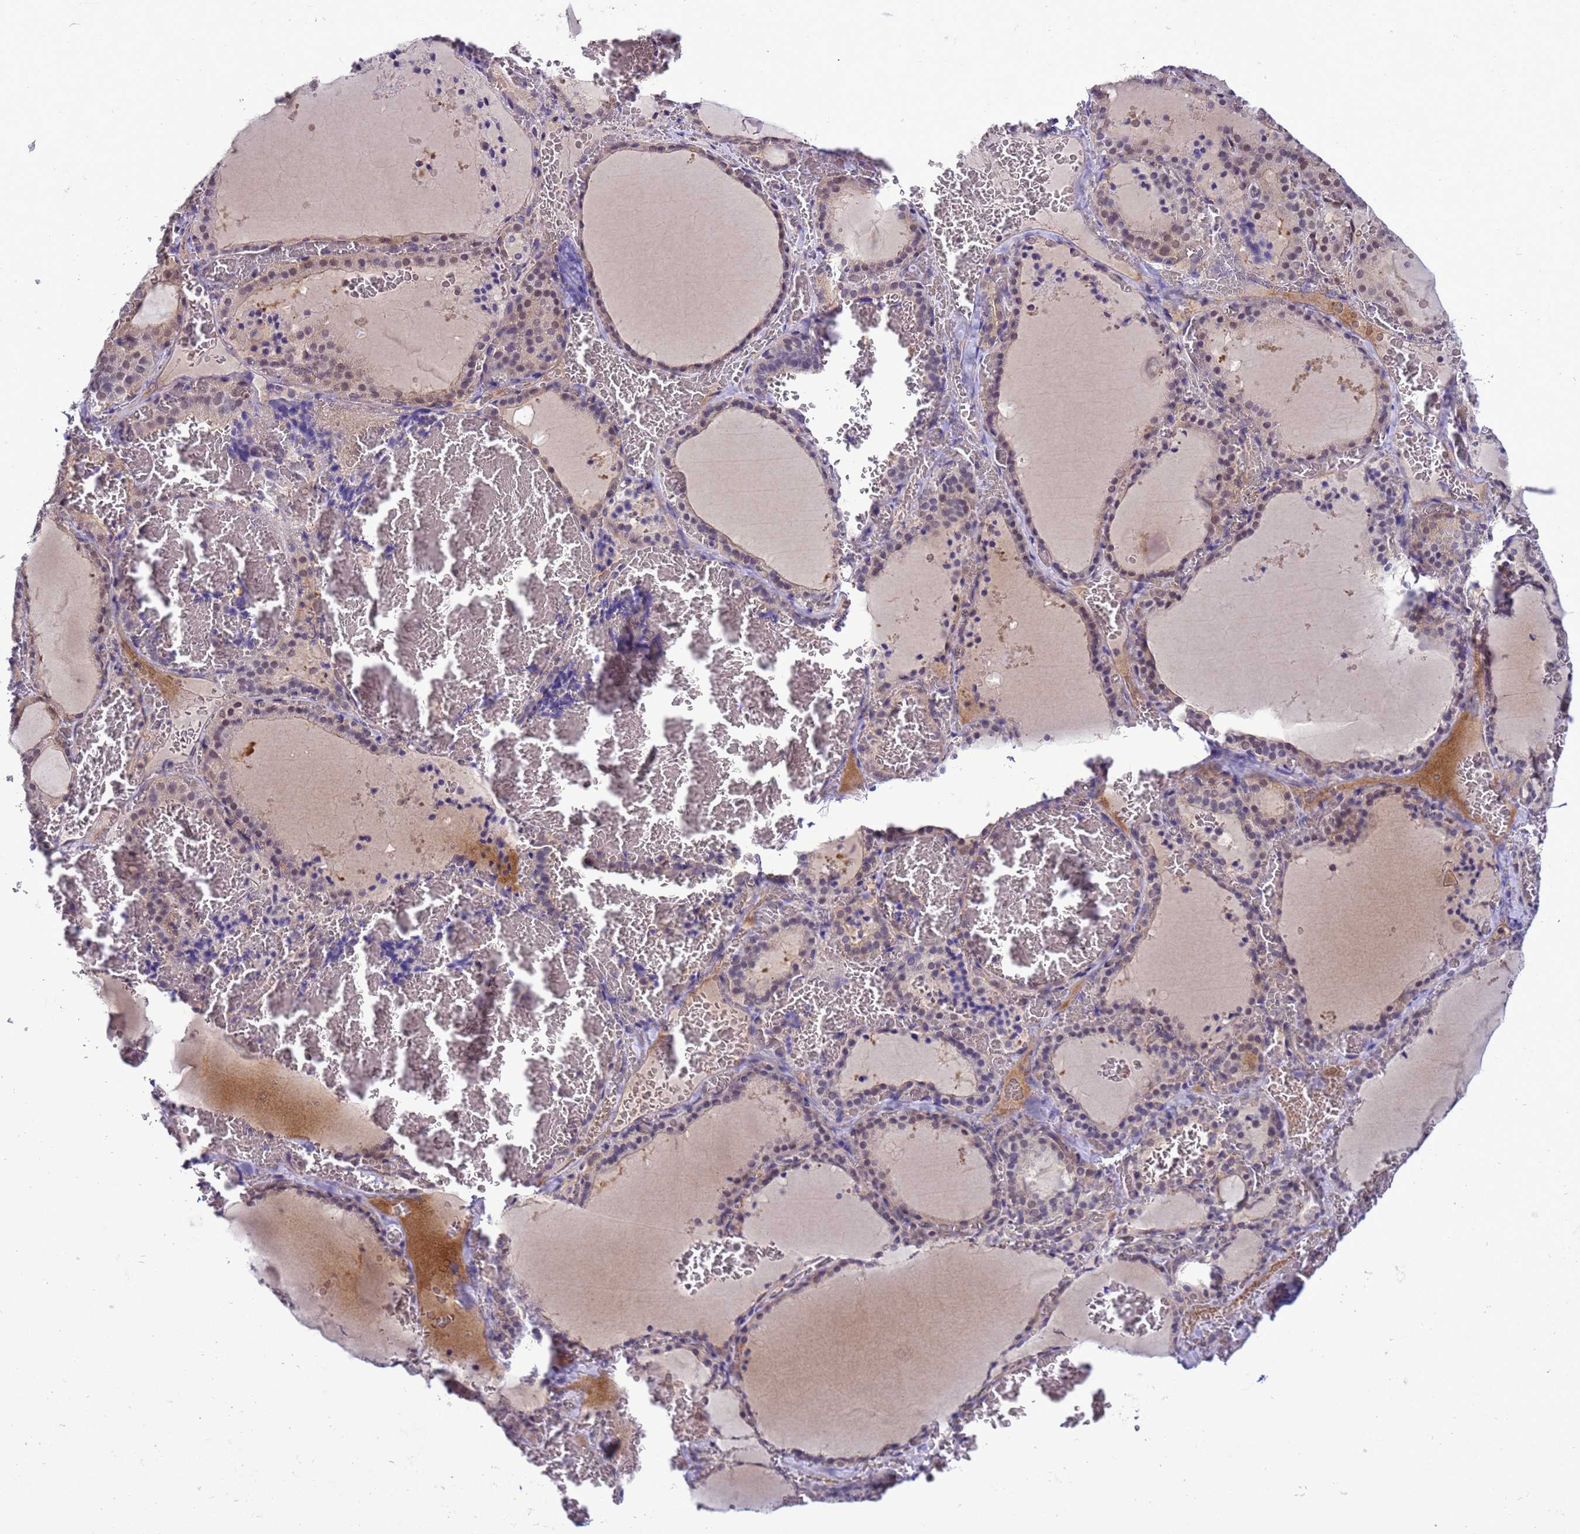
{"staining": {"intensity": "weak", "quantity": ">75%", "location": "cytoplasmic/membranous"}, "tissue": "thyroid gland", "cell_type": "Glandular cells", "image_type": "normal", "snomed": [{"axis": "morphology", "description": "Normal tissue, NOS"}, {"axis": "topography", "description": "Thyroid gland"}], "caption": "The immunohistochemical stain shows weak cytoplasmic/membranous staining in glandular cells of benign thyroid gland. Nuclei are stained in blue.", "gene": "DDI2", "patient": {"sex": "female", "age": 39}}